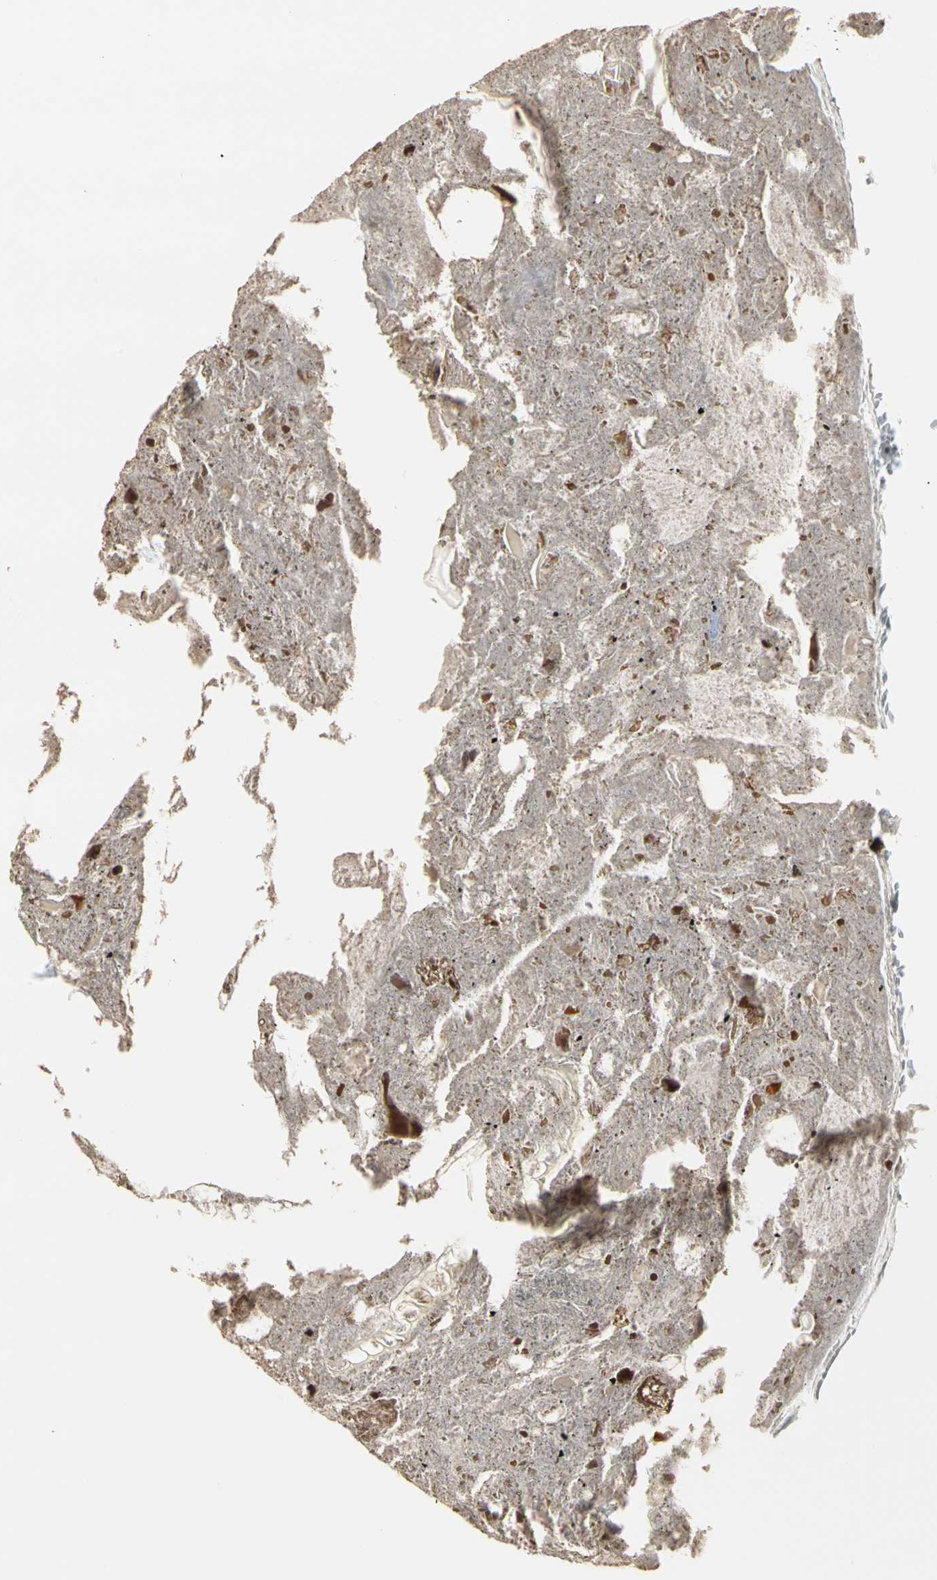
{"staining": {"intensity": "weak", "quantity": ">75%", "location": "cytoplasmic/membranous"}, "tissue": "appendix", "cell_type": "Glandular cells", "image_type": "normal", "snomed": [{"axis": "morphology", "description": "Normal tissue, NOS"}, {"axis": "topography", "description": "Appendix"}], "caption": "DAB immunohistochemical staining of unremarkable human appendix reveals weak cytoplasmic/membranous protein expression in about >75% of glandular cells.", "gene": "LRPAP1", "patient": {"sex": "female", "age": 10}}